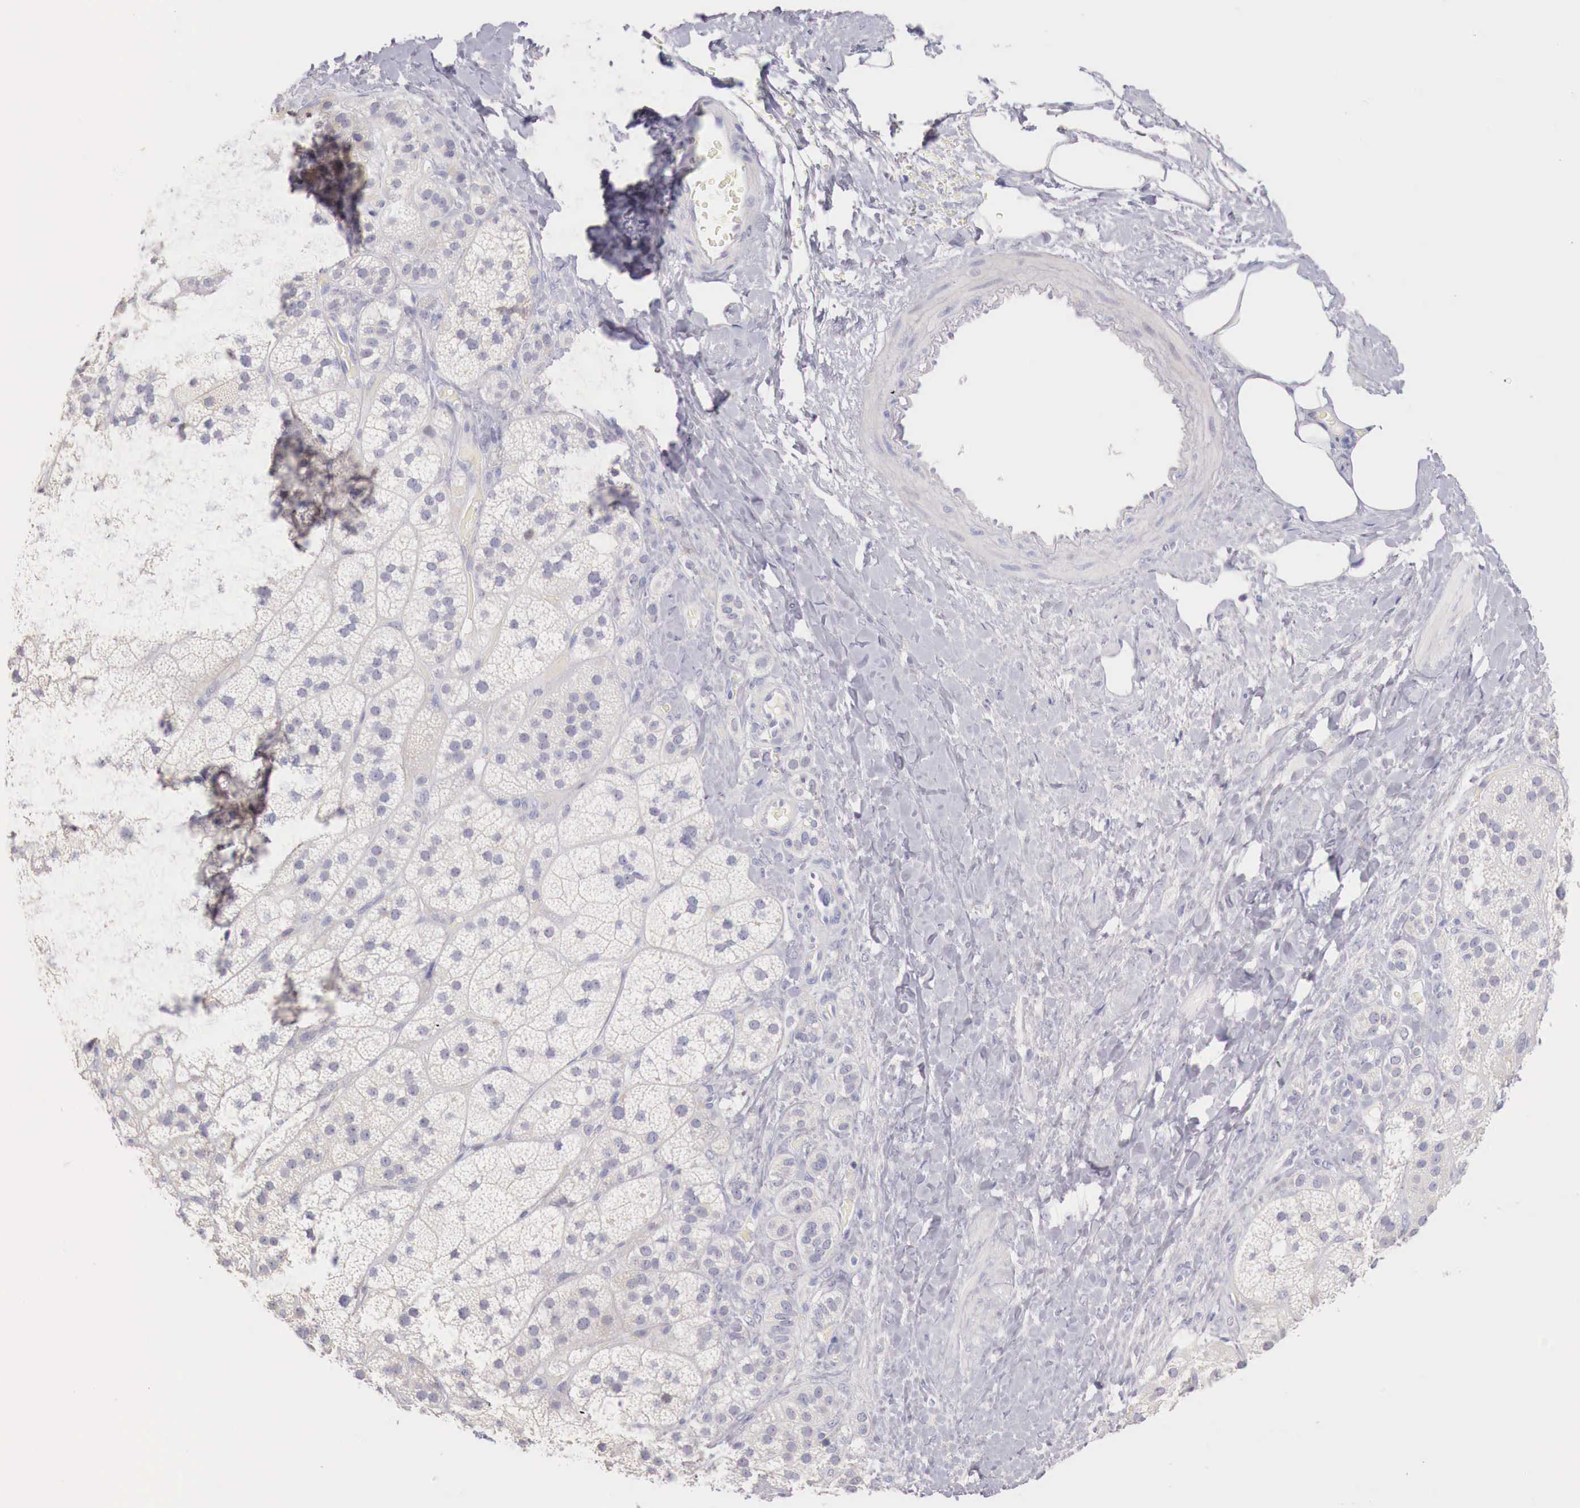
{"staining": {"intensity": "negative", "quantity": "none", "location": "none"}, "tissue": "adrenal gland", "cell_type": "Glandular cells", "image_type": "normal", "snomed": [{"axis": "morphology", "description": "Normal tissue, NOS"}, {"axis": "topography", "description": "Adrenal gland"}], "caption": "Adrenal gland stained for a protein using immunohistochemistry demonstrates no positivity glandular cells.", "gene": "ITIH6", "patient": {"sex": "male", "age": 57}}